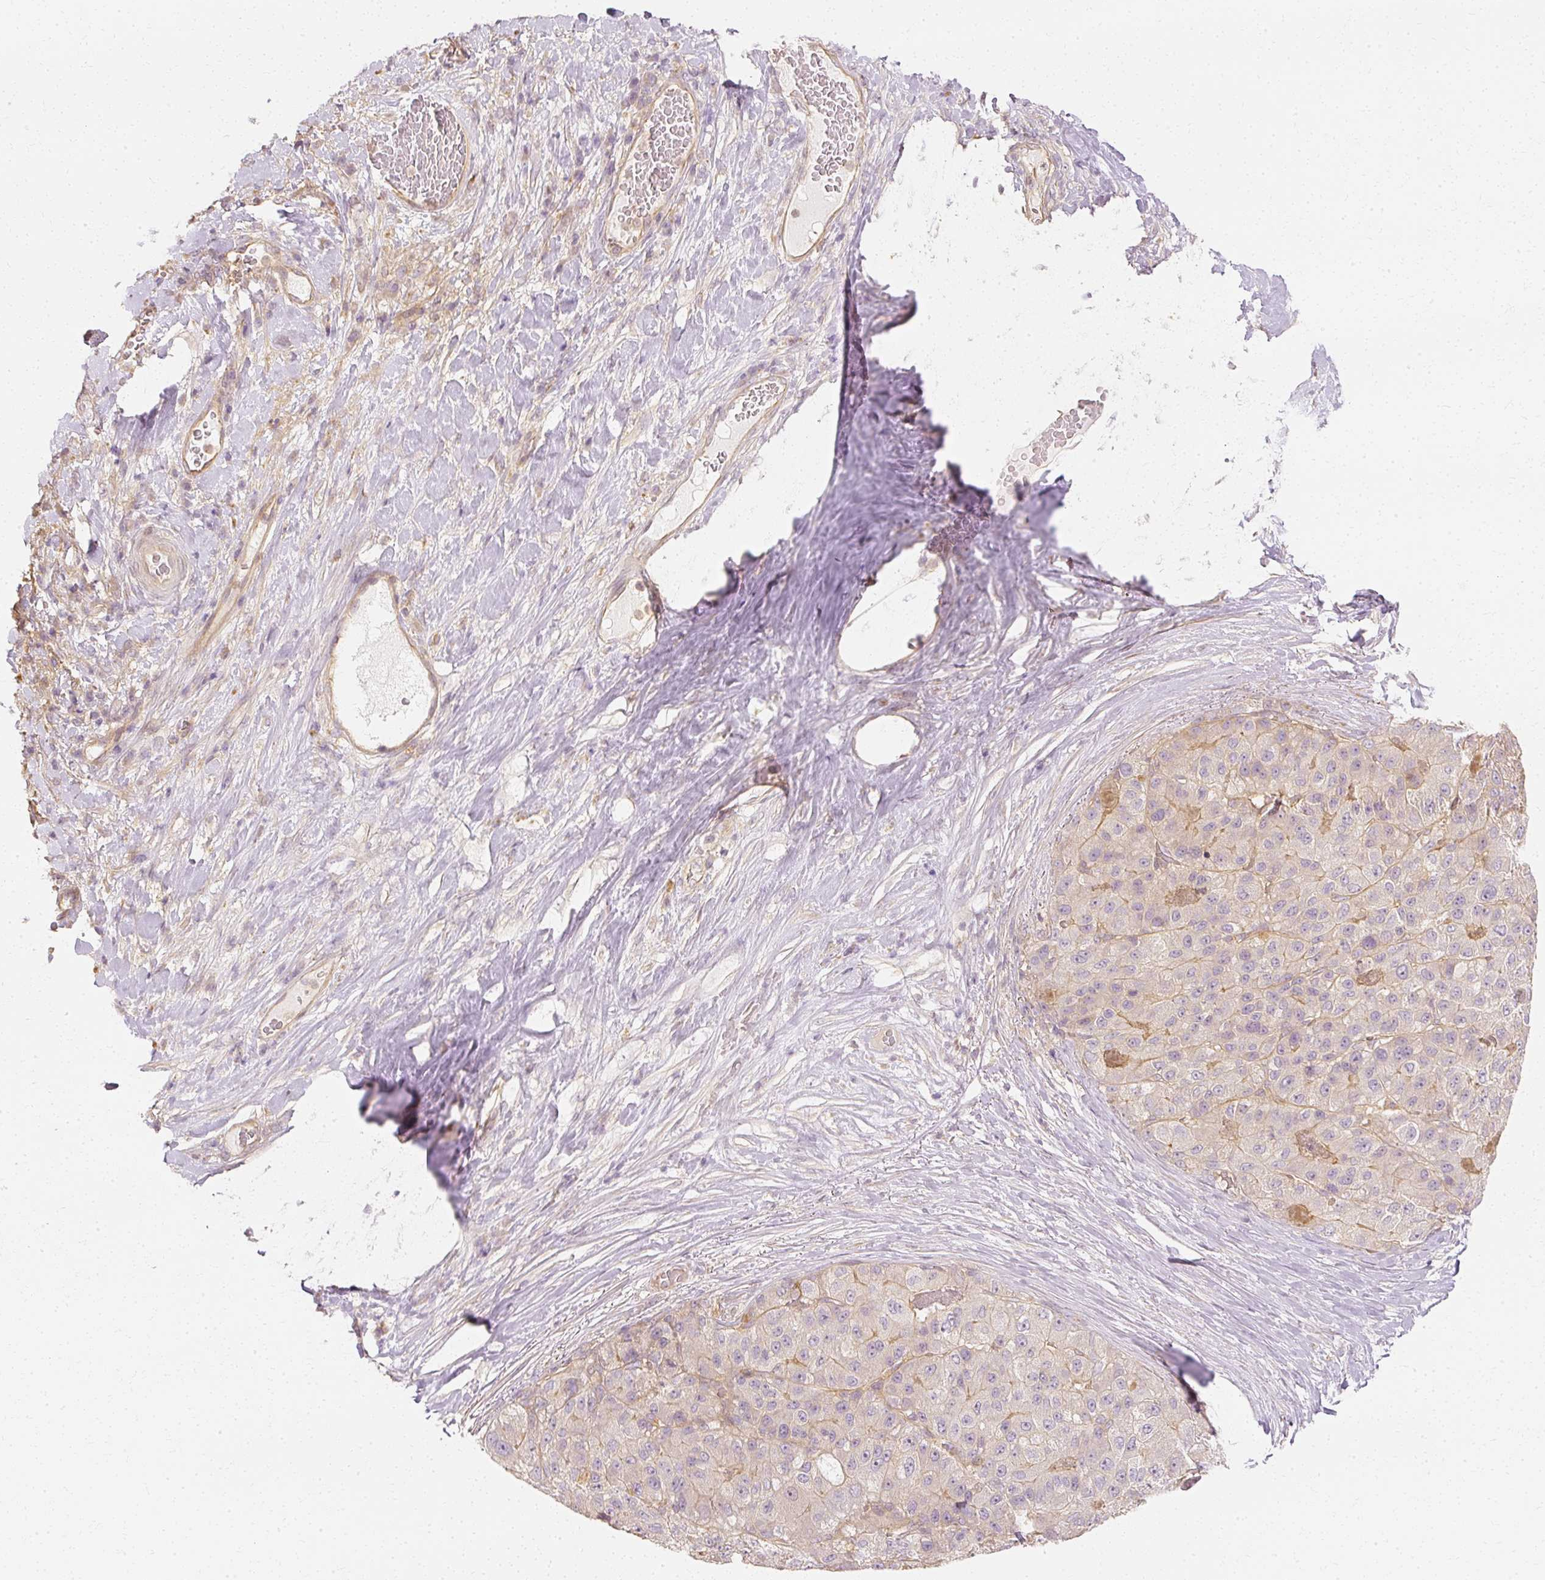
{"staining": {"intensity": "weak", "quantity": "<25%", "location": "cytoplasmic/membranous"}, "tissue": "liver cancer", "cell_type": "Tumor cells", "image_type": "cancer", "snomed": [{"axis": "morphology", "description": "Carcinoma, Hepatocellular, NOS"}, {"axis": "topography", "description": "Liver"}], "caption": "DAB (3,3'-diaminobenzidine) immunohistochemical staining of human liver cancer shows no significant staining in tumor cells.", "gene": "GNAQ", "patient": {"sex": "male", "age": 80}}